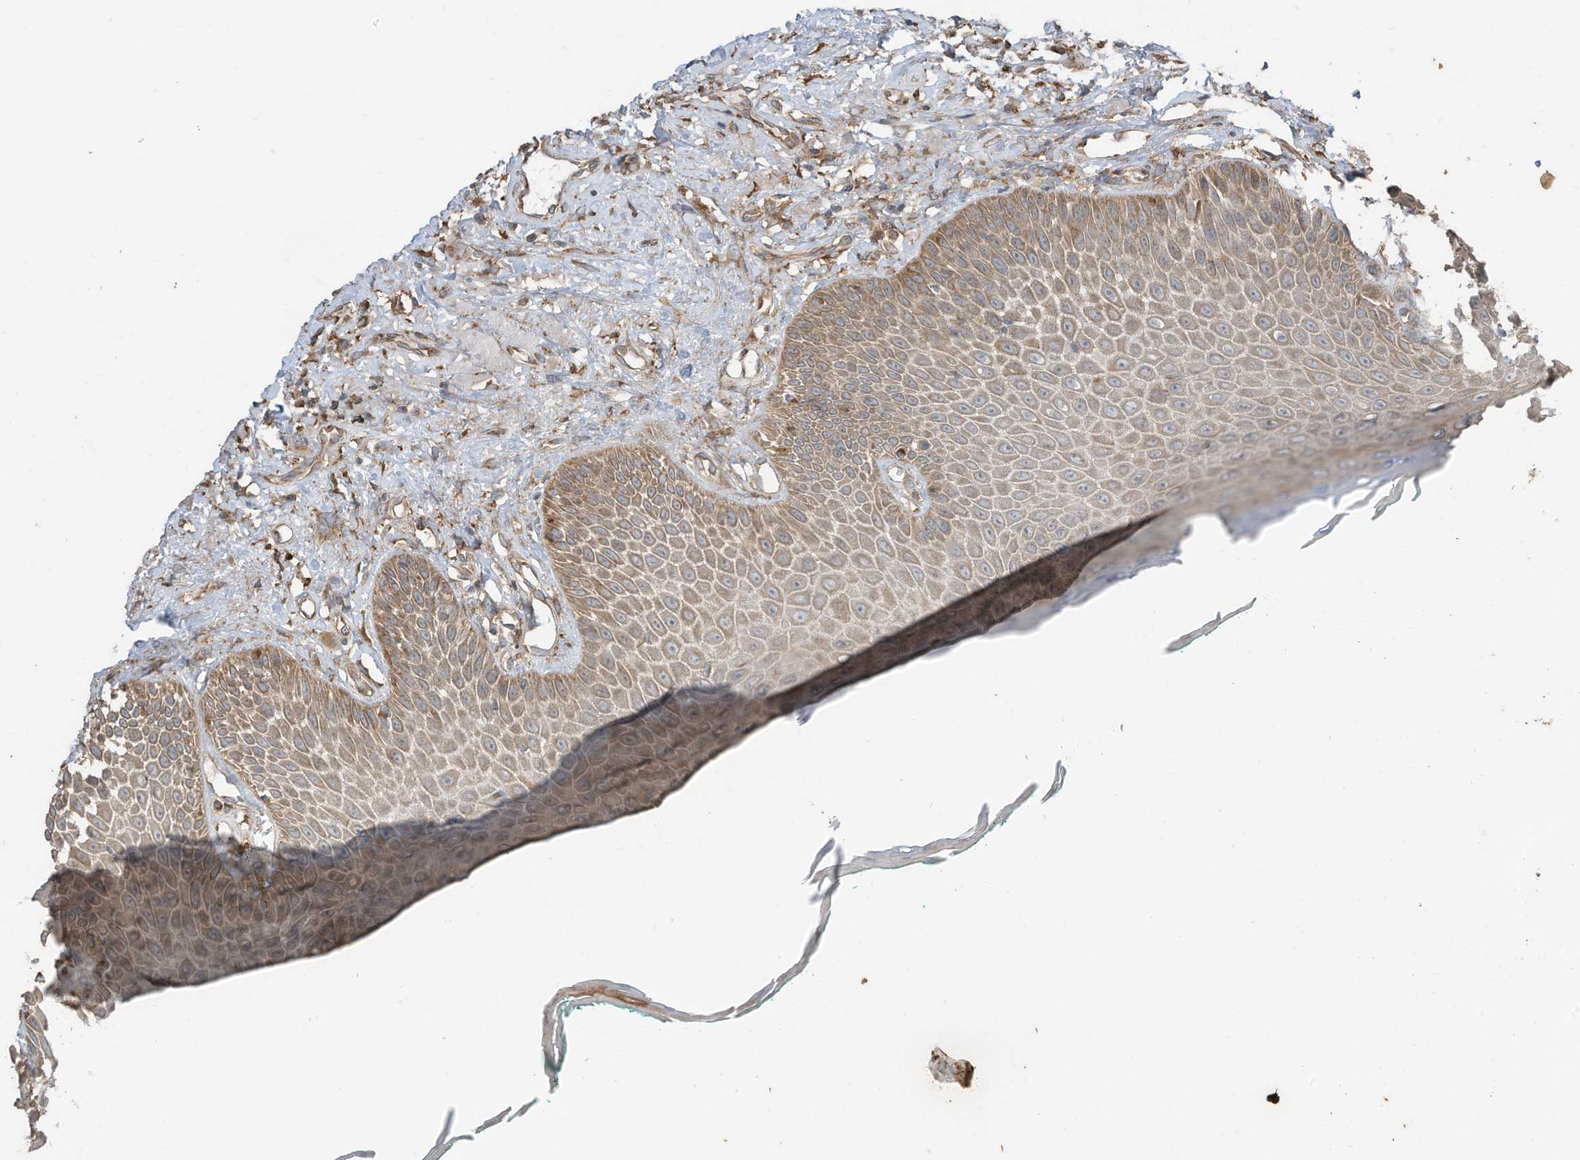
{"staining": {"intensity": "moderate", "quantity": "25%-75%", "location": "cytoplasmic/membranous"}, "tissue": "oral mucosa", "cell_type": "Squamous epithelial cells", "image_type": "normal", "snomed": [{"axis": "morphology", "description": "Normal tissue, NOS"}, {"axis": "topography", "description": "Oral tissue"}], "caption": "High-power microscopy captured an IHC image of benign oral mucosa, revealing moderate cytoplasmic/membranous positivity in about 25%-75% of squamous epithelial cells.", "gene": "CGAS", "patient": {"sex": "female", "age": 70}}